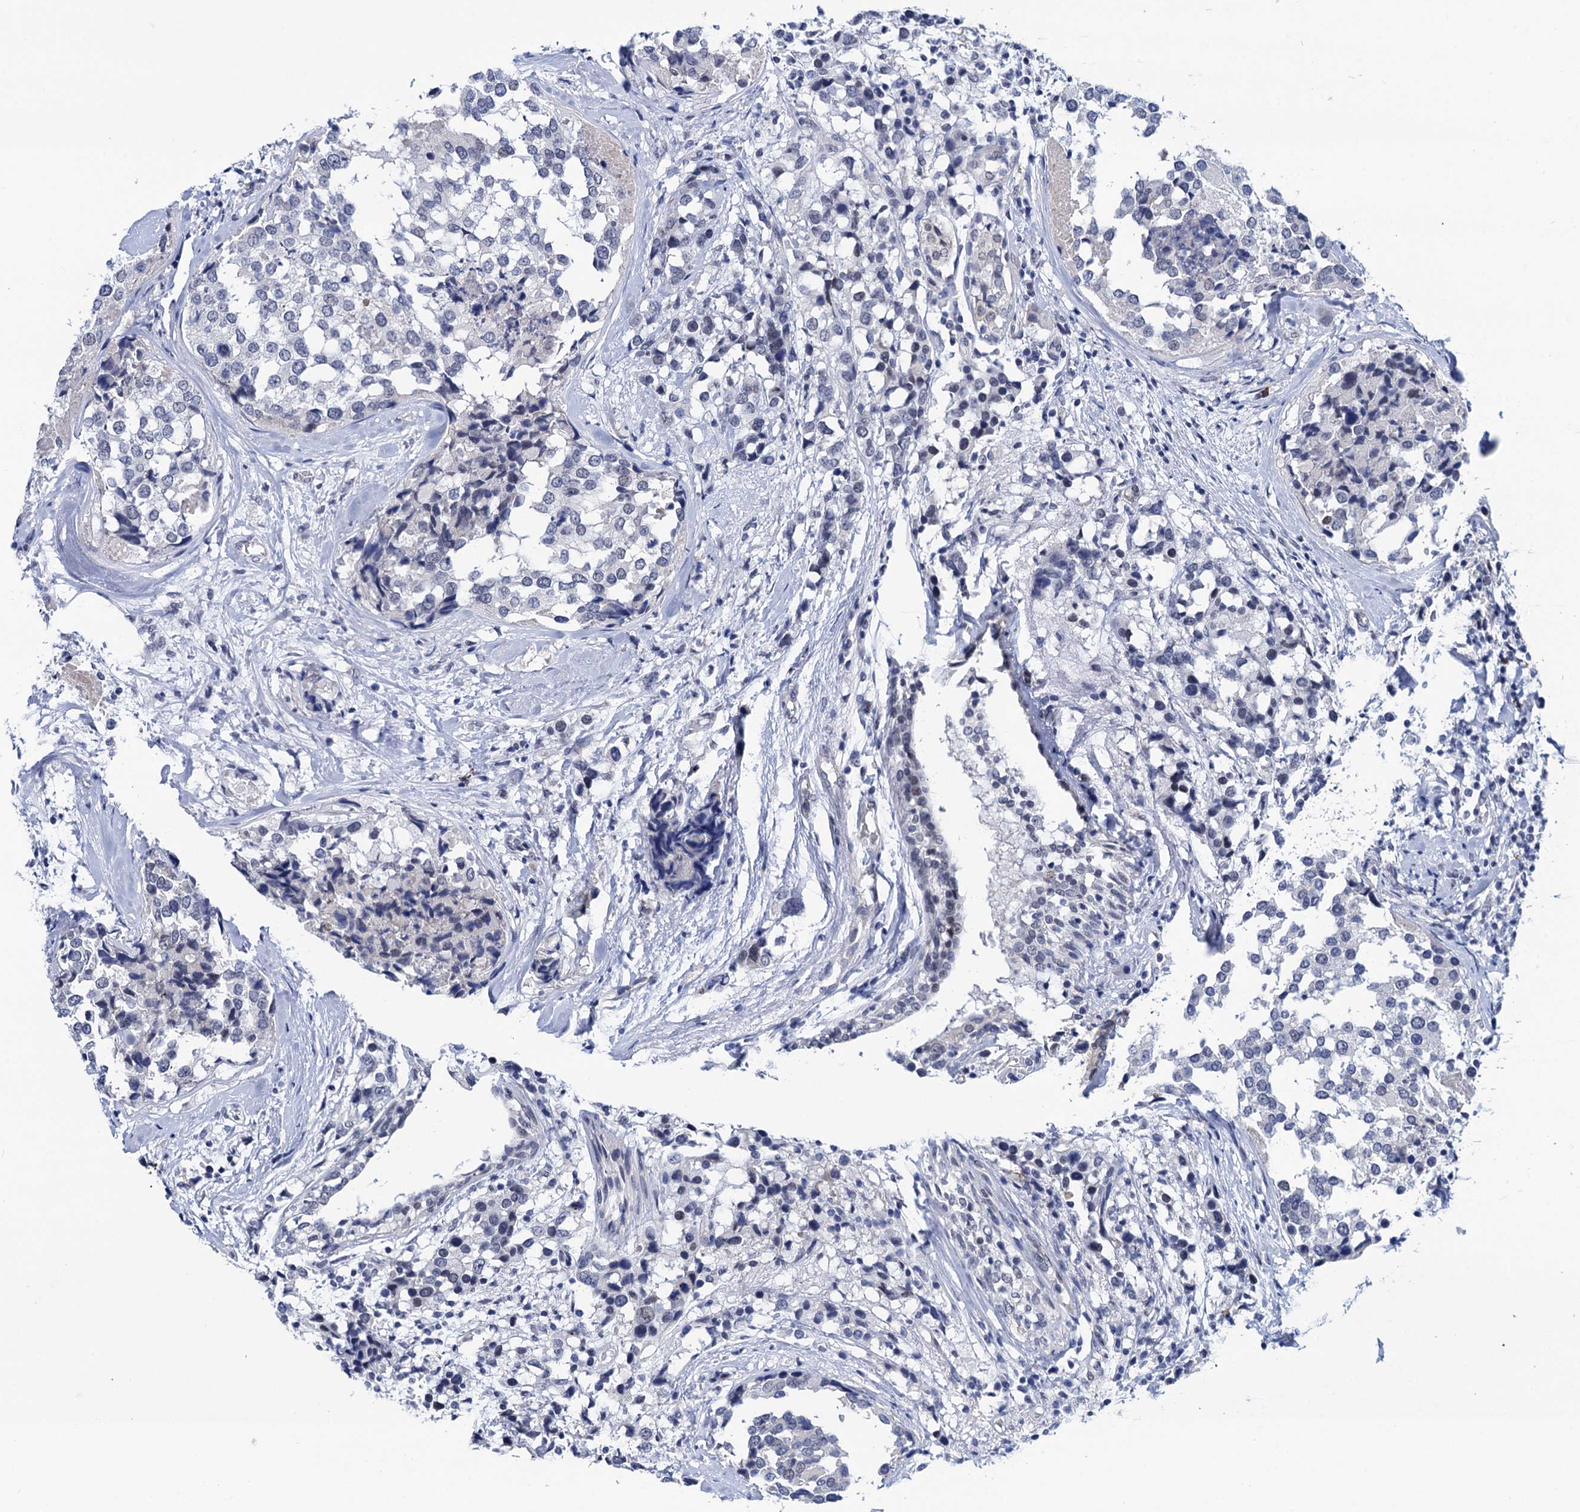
{"staining": {"intensity": "negative", "quantity": "none", "location": "none"}, "tissue": "breast cancer", "cell_type": "Tumor cells", "image_type": "cancer", "snomed": [{"axis": "morphology", "description": "Lobular carcinoma"}, {"axis": "topography", "description": "Breast"}], "caption": "Immunohistochemistry (IHC) photomicrograph of neoplastic tissue: human breast cancer stained with DAB (3,3'-diaminobenzidine) shows no significant protein expression in tumor cells. (DAB (3,3'-diaminobenzidine) IHC, high magnification).", "gene": "C16orf87", "patient": {"sex": "female", "age": 59}}